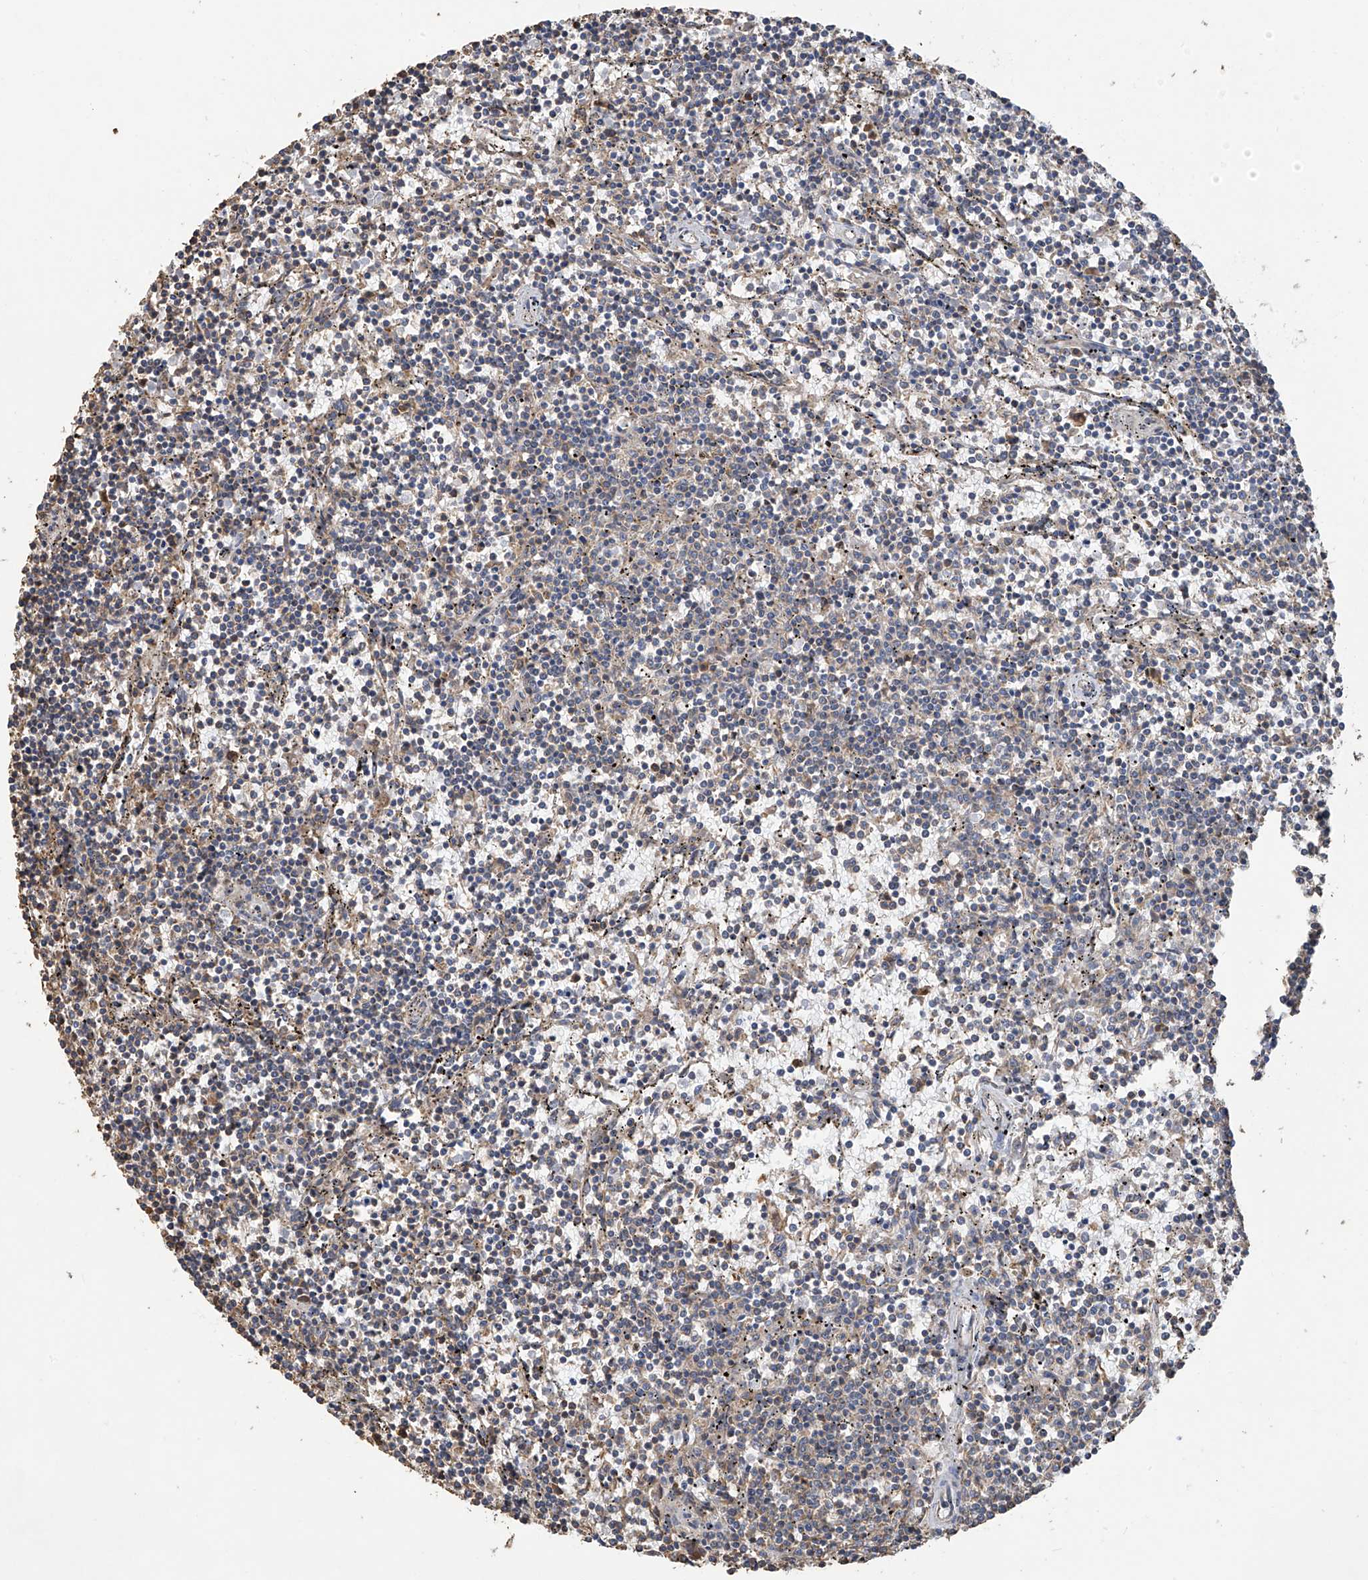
{"staining": {"intensity": "negative", "quantity": "none", "location": "none"}, "tissue": "lymphoma", "cell_type": "Tumor cells", "image_type": "cancer", "snomed": [{"axis": "morphology", "description": "Malignant lymphoma, non-Hodgkin's type, Low grade"}, {"axis": "topography", "description": "Spleen"}], "caption": "The photomicrograph demonstrates no significant expression in tumor cells of lymphoma.", "gene": "SLC43A3", "patient": {"sex": "female", "age": 50}}